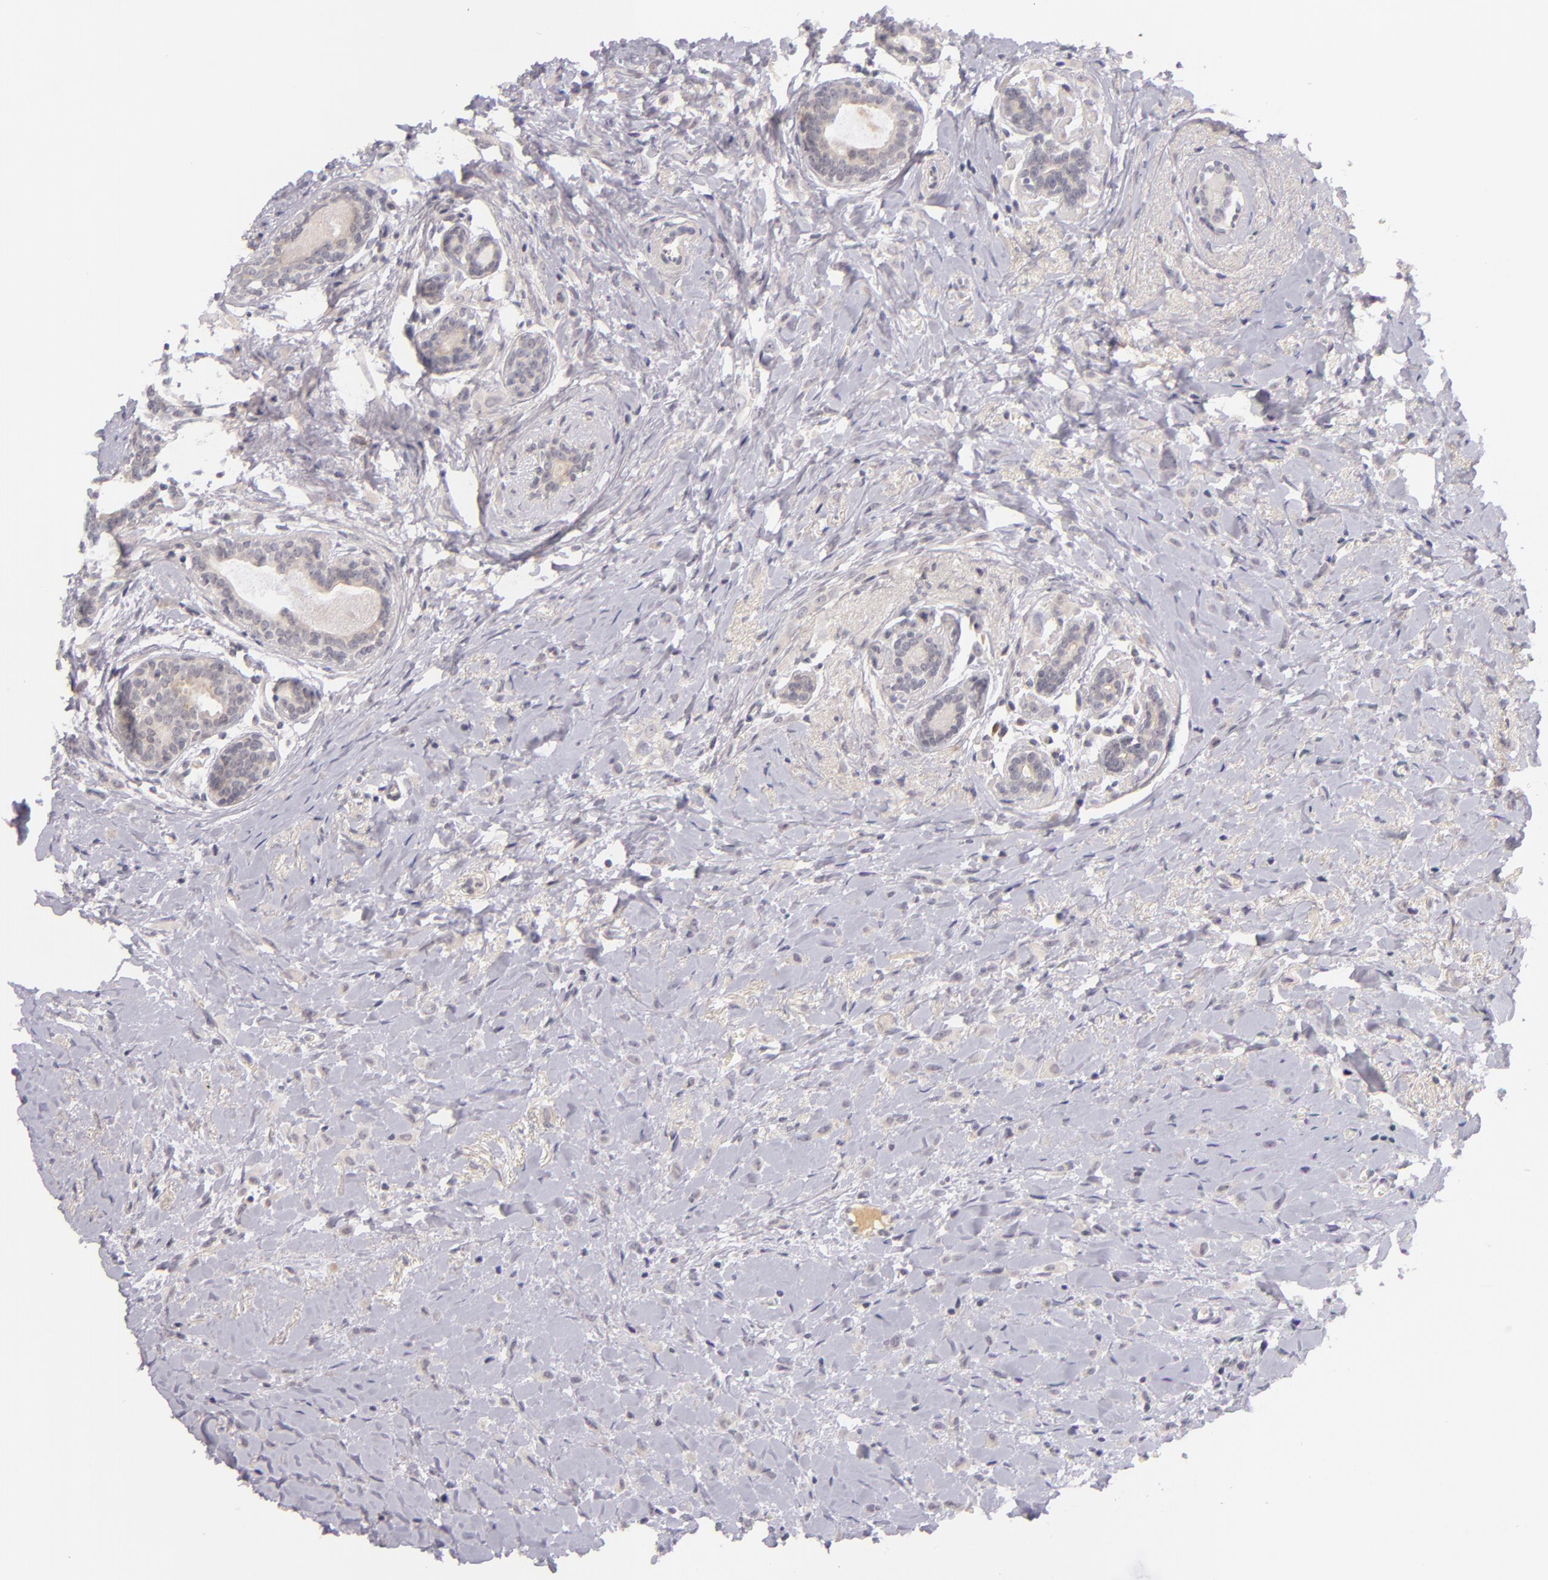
{"staining": {"intensity": "weak", "quantity": "25%-75%", "location": "cytoplasmic/membranous"}, "tissue": "breast cancer", "cell_type": "Tumor cells", "image_type": "cancer", "snomed": [{"axis": "morphology", "description": "Lobular carcinoma"}, {"axis": "topography", "description": "Breast"}], "caption": "Immunohistochemical staining of human lobular carcinoma (breast) displays low levels of weak cytoplasmic/membranous protein expression in approximately 25%-75% of tumor cells. The staining was performed using DAB (3,3'-diaminobenzidine), with brown indicating positive protein expression. Nuclei are stained blue with hematoxylin.", "gene": "CASP8", "patient": {"sex": "female", "age": 57}}